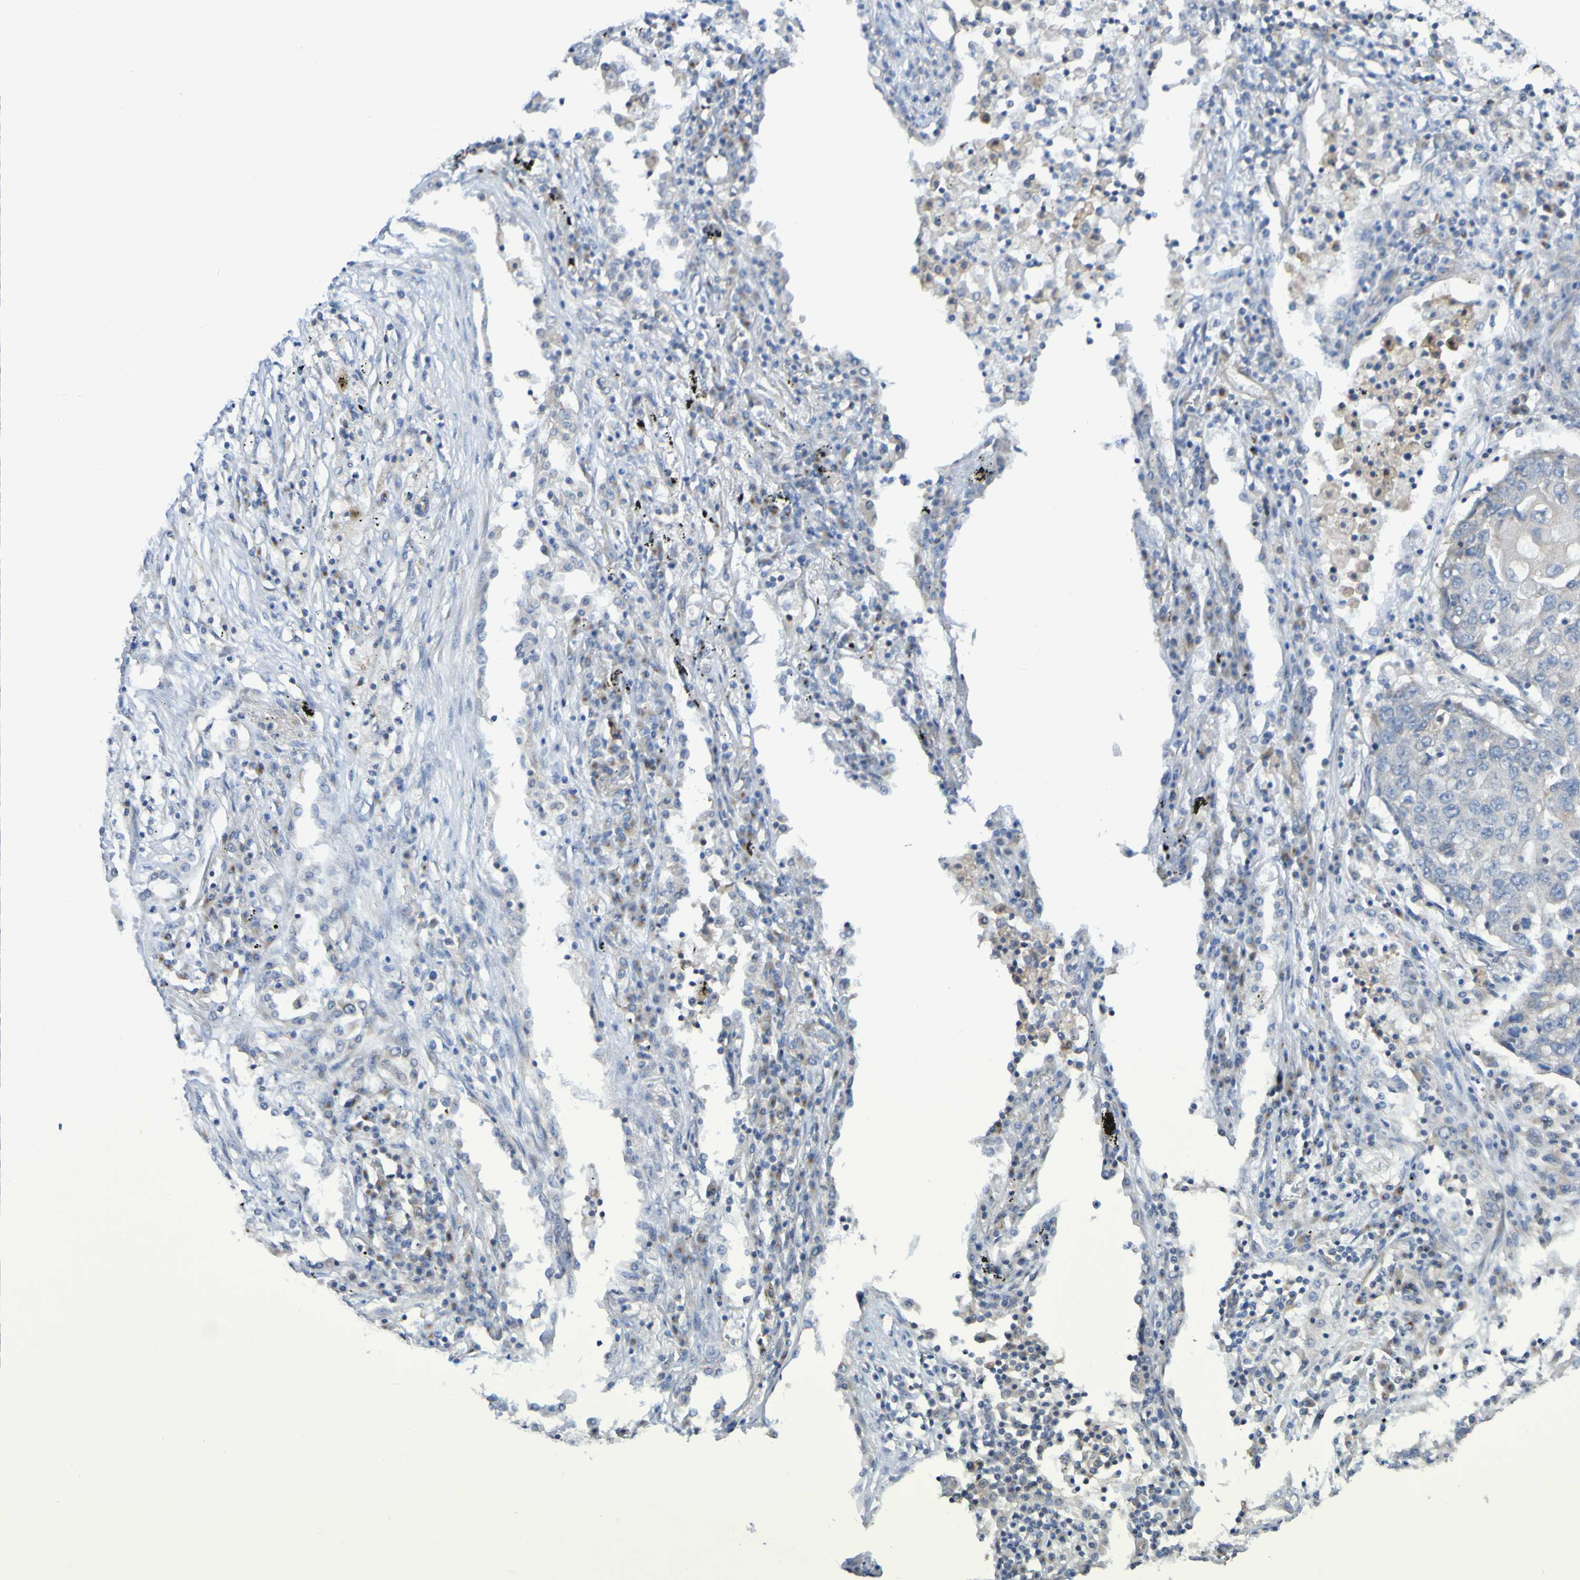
{"staining": {"intensity": "negative", "quantity": "none", "location": "none"}, "tissue": "lung cancer", "cell_type": "Tumor cells", "image_type": "cancer", "snomed": [{"axis": "morphology", "description": "Squamous cell carcinoma, NOS"}, {"axis": "topography", "description": "Lung"}], "caption": "Lung cancer (squamous cell carcinoma) was stained to show a protein in brown. There is no significant positivity in tumor cells. (DAB immunohistochemistry (IHC) with hematoxylin counter stain).", "gene": "LMBRD2", "patient": {"sex": "female", "age": 63}}